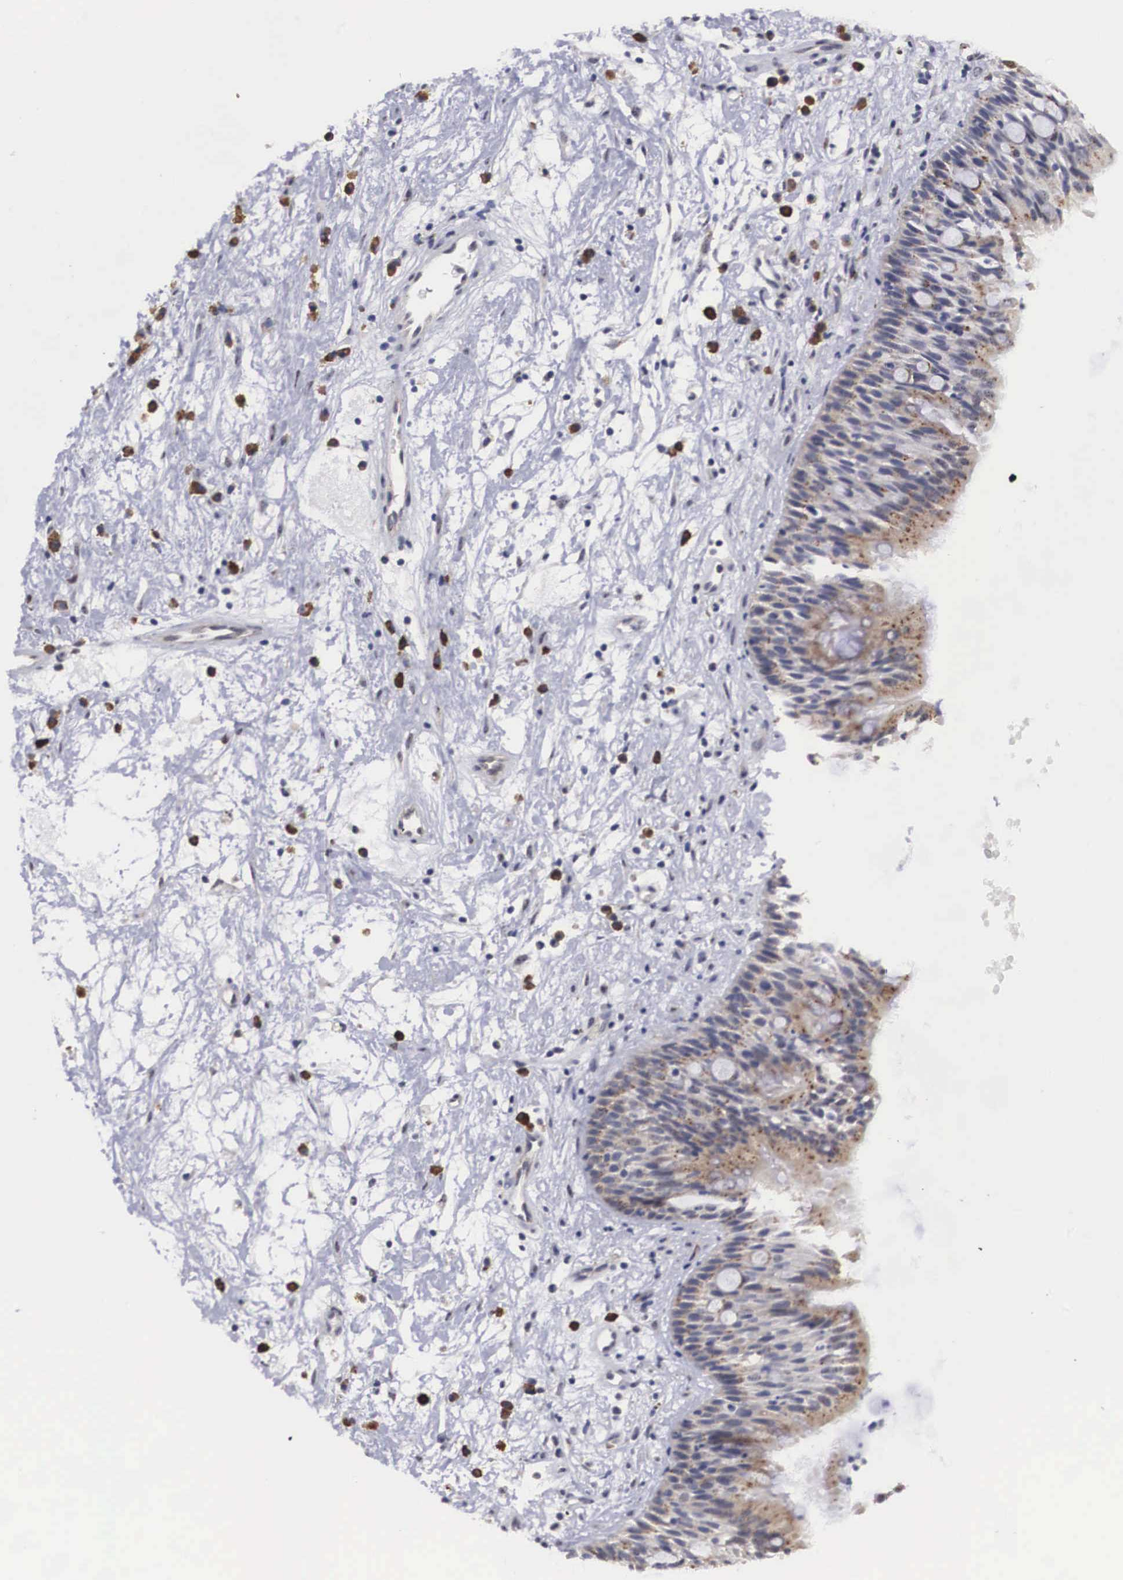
{"staining": {"intensity": "moderate", "quantity": ">75%", "location": "cytoplasmic/membranous,nuclear"}, "tissue": "nasopharynx", "cell_type": "Respiratory epithelial cells", "image_type": "normal", "snomed": [{"axis": "morphology", "description": "Normal tissue, NOS"}, {"axis": "topography", "description": "Nasopharynx"}], "caption": "Immunohistochemical staining of benign nasopharynx displays medium levels of moderate cytoplasmic/membranous,nuclear positivity in approximately >75% of respiratory epithelial cells. The protein of interest is shown in brown color, while the nuclei are stained blue.", "gene": "CRELD2", "patient": {"sex": "male", "age": 13}}